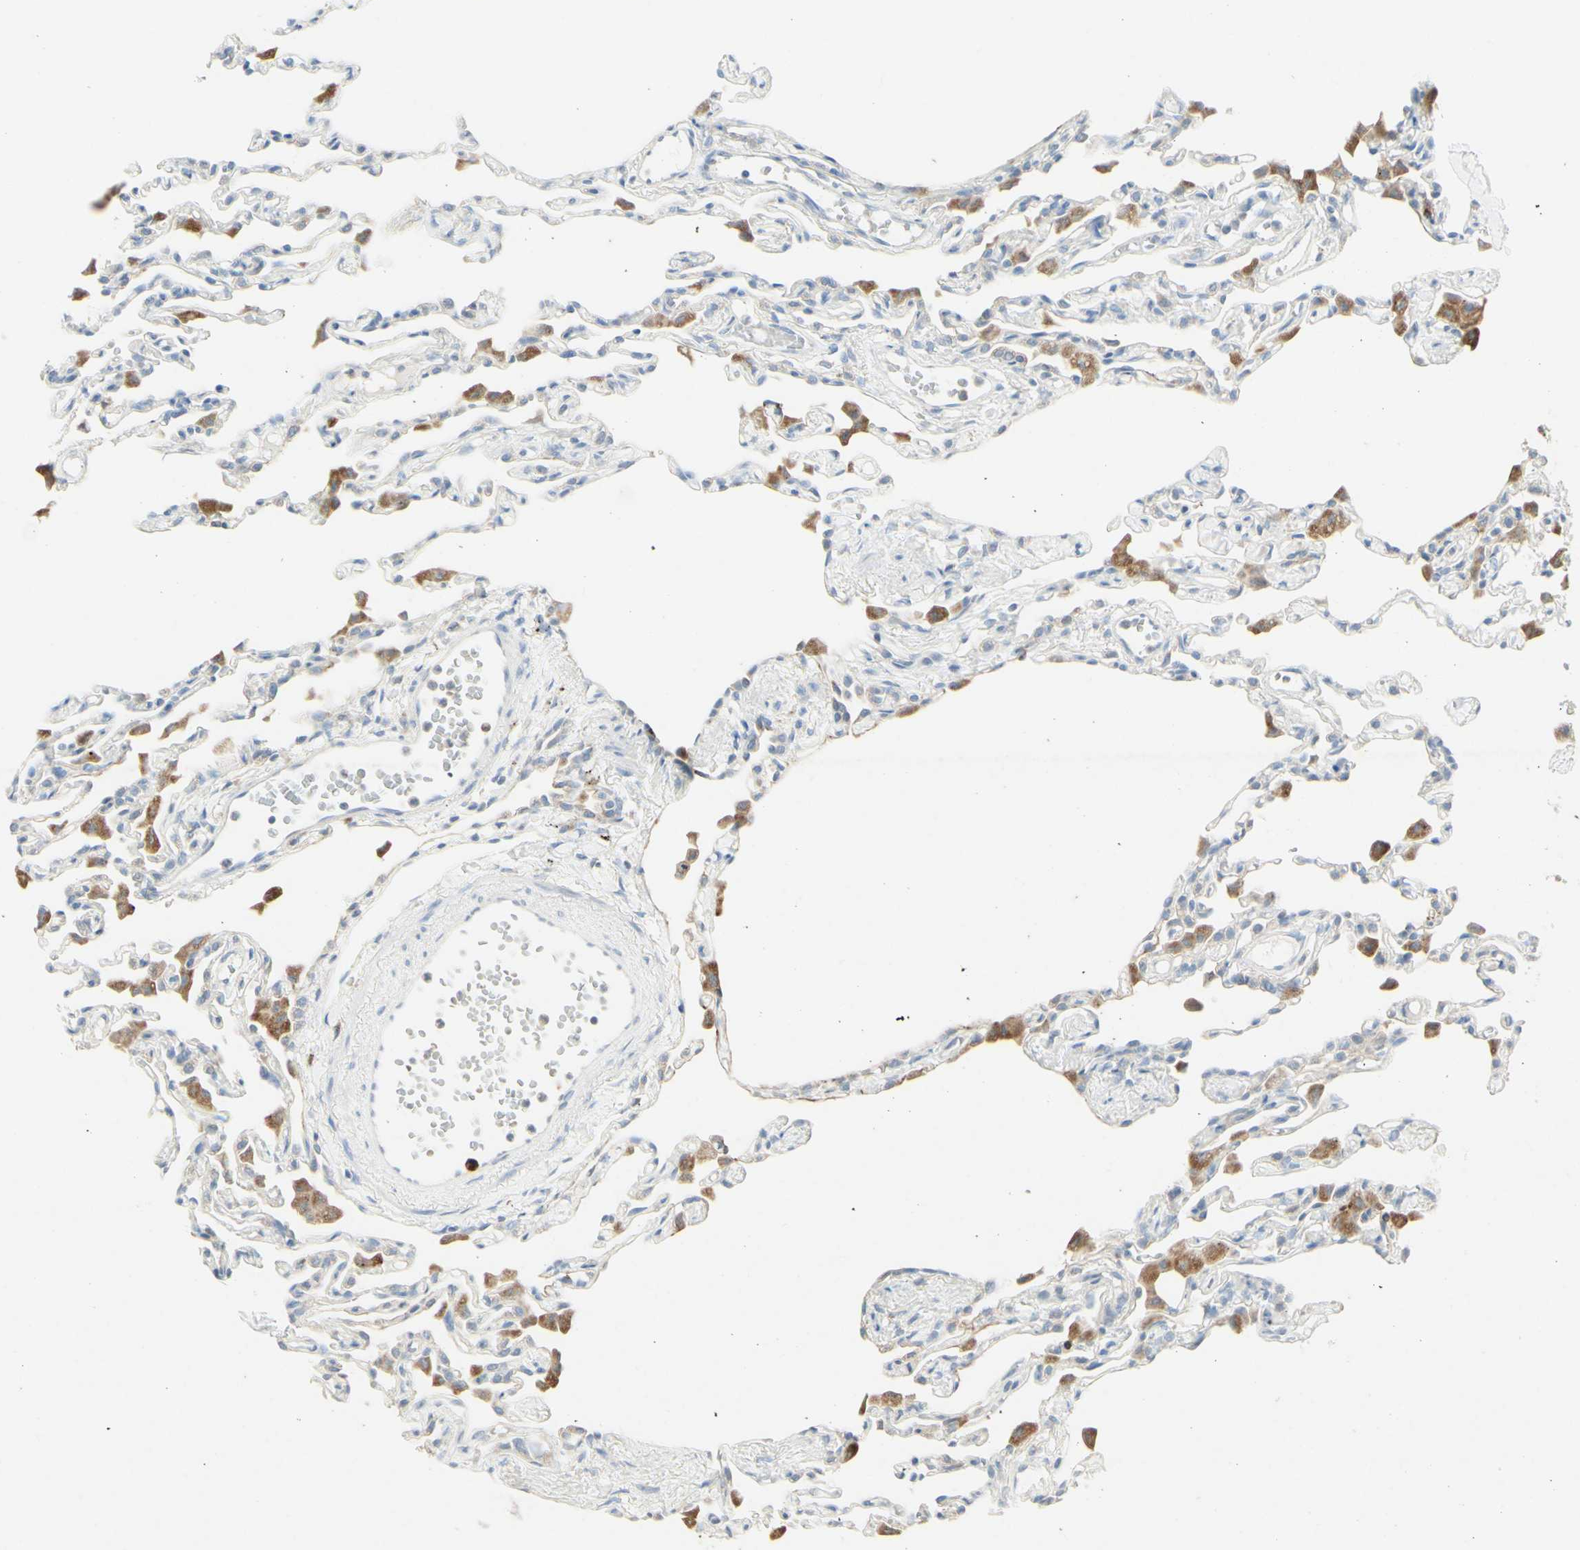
{"staining": {"intensity": "negative", "quantity": "none", "location": "none"}, "tissue": "lung", "cell_type": "Alveolar cells", "image_type": "normal", "snomed": [{"axis": "morphology", "description": "Normal tissue, NOS"}, {"axis": "topography", "description": "Lung"}], "caption": "Immunohistochemistry micrograph of benign human lung stained for a protein (brown), which demonstrates no staining in alveolar cells.", "gene": "ATP6V1B1", "patient": {"sex": "female", "age": 49}}